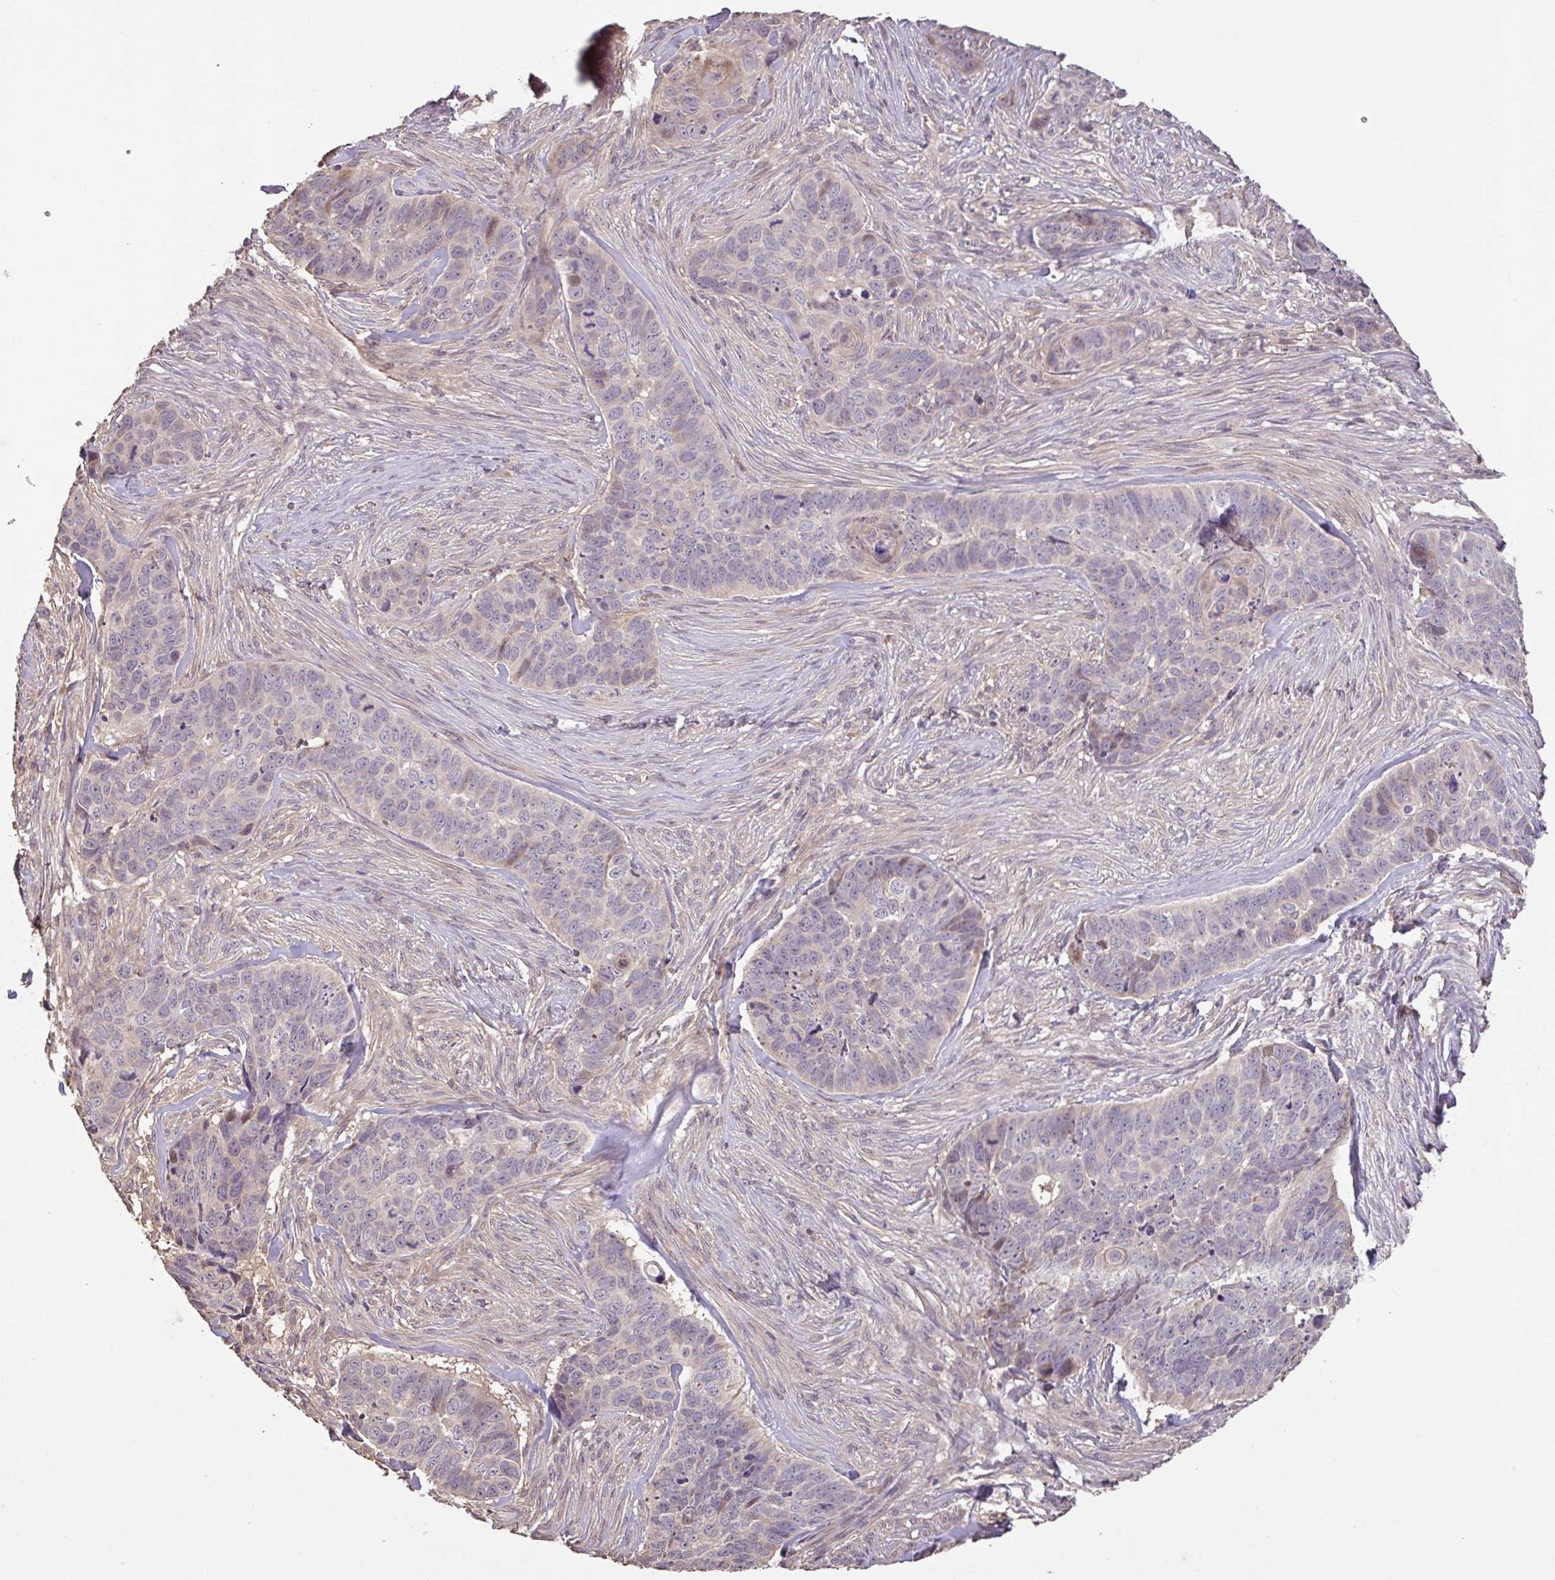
{"staining": {"intensity": "negative", "quantity": "none", "location": "none"}, "tissue": "skin cancer", "cell_type": "Tumor cells", "image_type": "cancer", "snomed": [{"axis": "morphology", "description": "Basal cell carcinoma"}, {"axis": "topography", "description": "Skin"}], "caption": "This is an immunohistochemistry (IHC) histopathology image of human skin cancer. There is no expression in tumor cells.", "gene": "C1QTNF9B", "patient": {"sex": "female", "age": 82}}